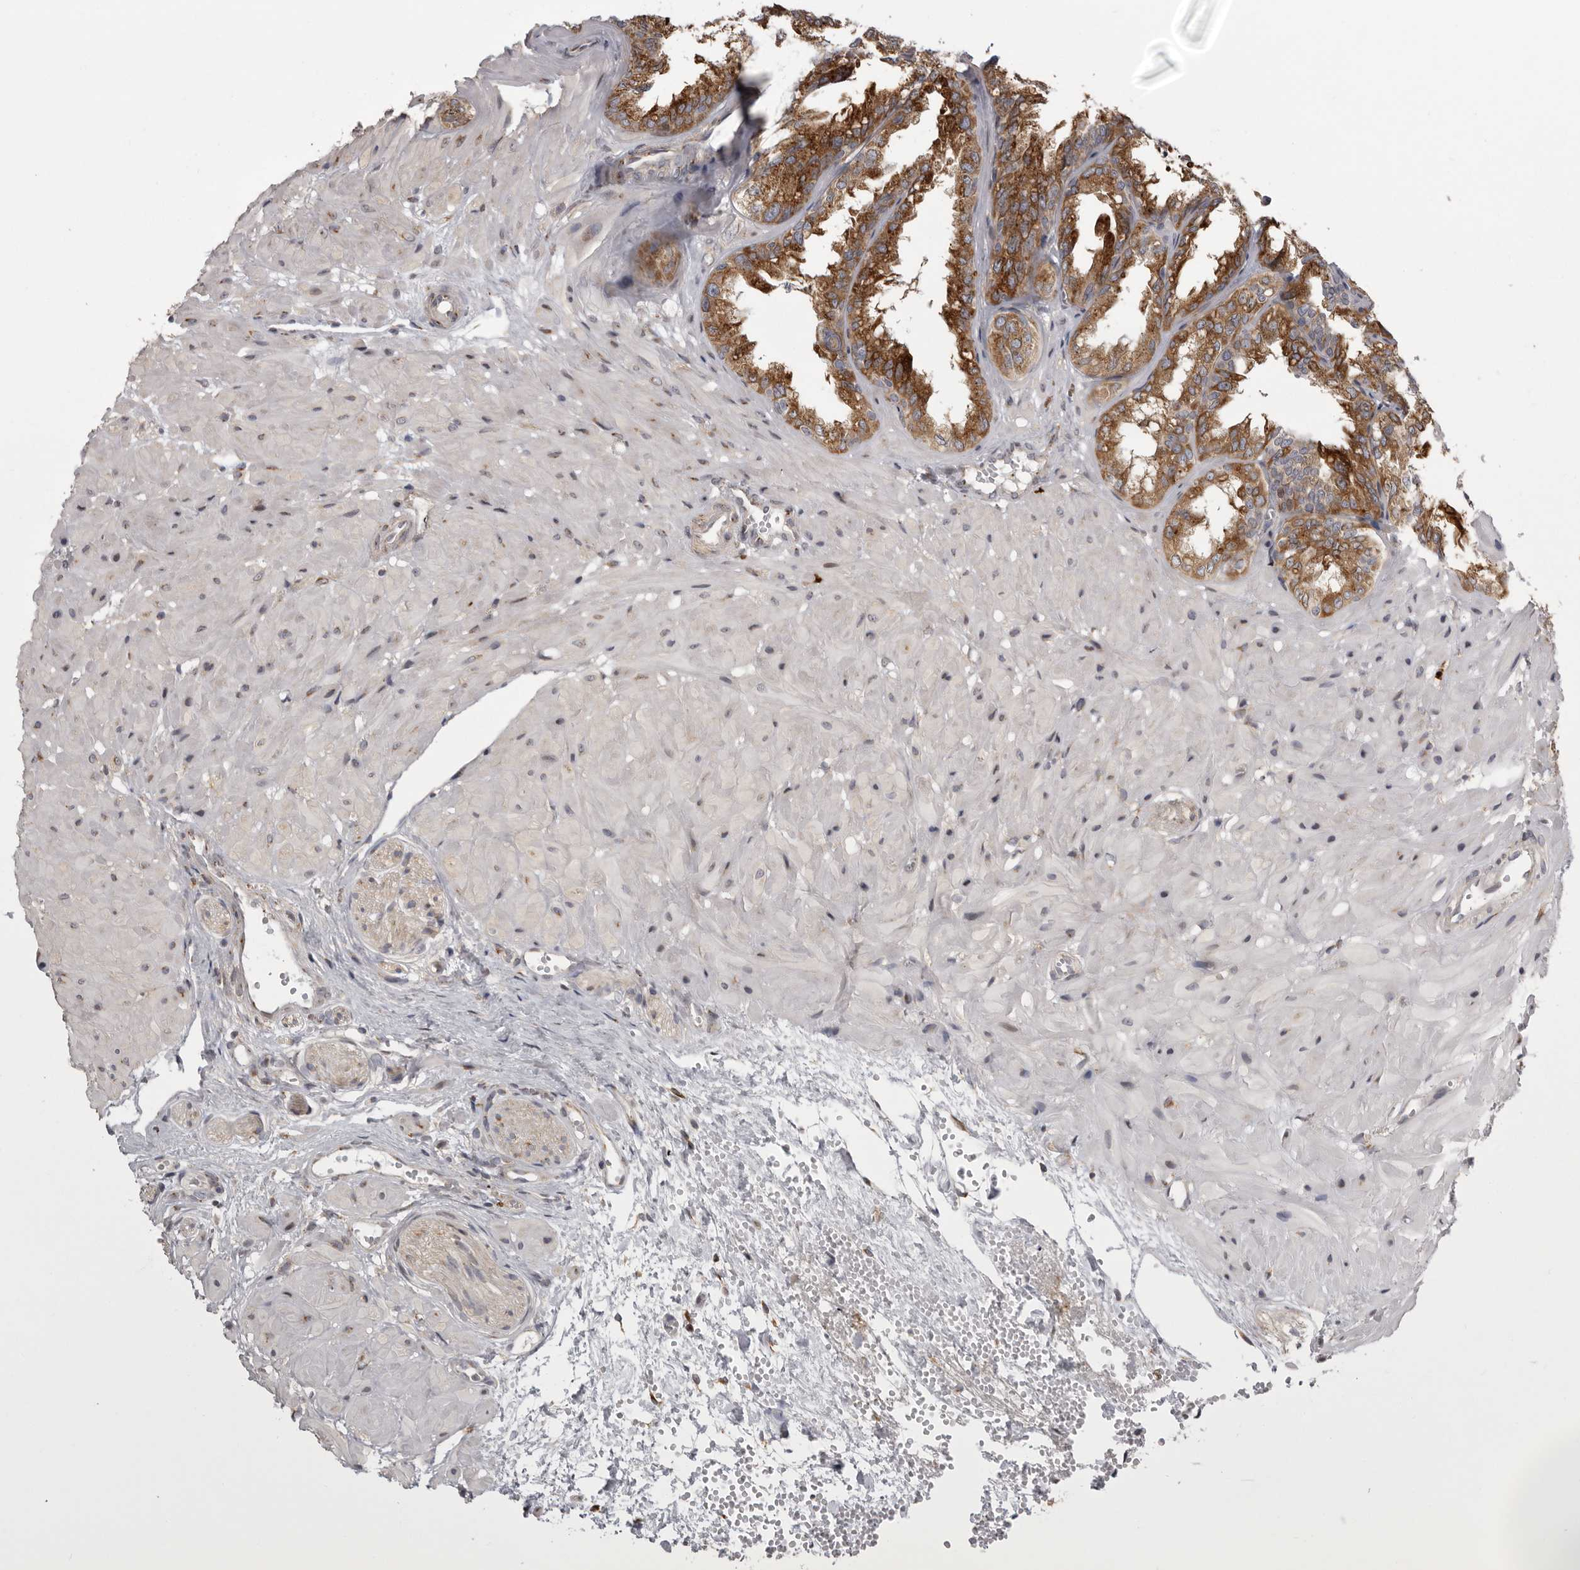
{"staining": {"intensity": "strong", "quantity": ">75%", "location": "cytoplasmic/membranous"}, "tissue": "seminal vesicle", "cell_type": "Glandular cells", "image_type": "normal", "snomed": [{"axis": "morphology", "description": "Normal tissue, NOS"}, {"axis": "topography", "description": "Prostate"}, {"axis": "topography", "description": "Seminal veicle"}], "caption": "A high-resolution image shows immunohistochemistry staining of benign seminal vesicle, which reveals strong cytoplasmic/membranous positivity in about >75% of glandular cells.", "gene": "WDR47", "patient": {"sex": "male", "age": 51}}